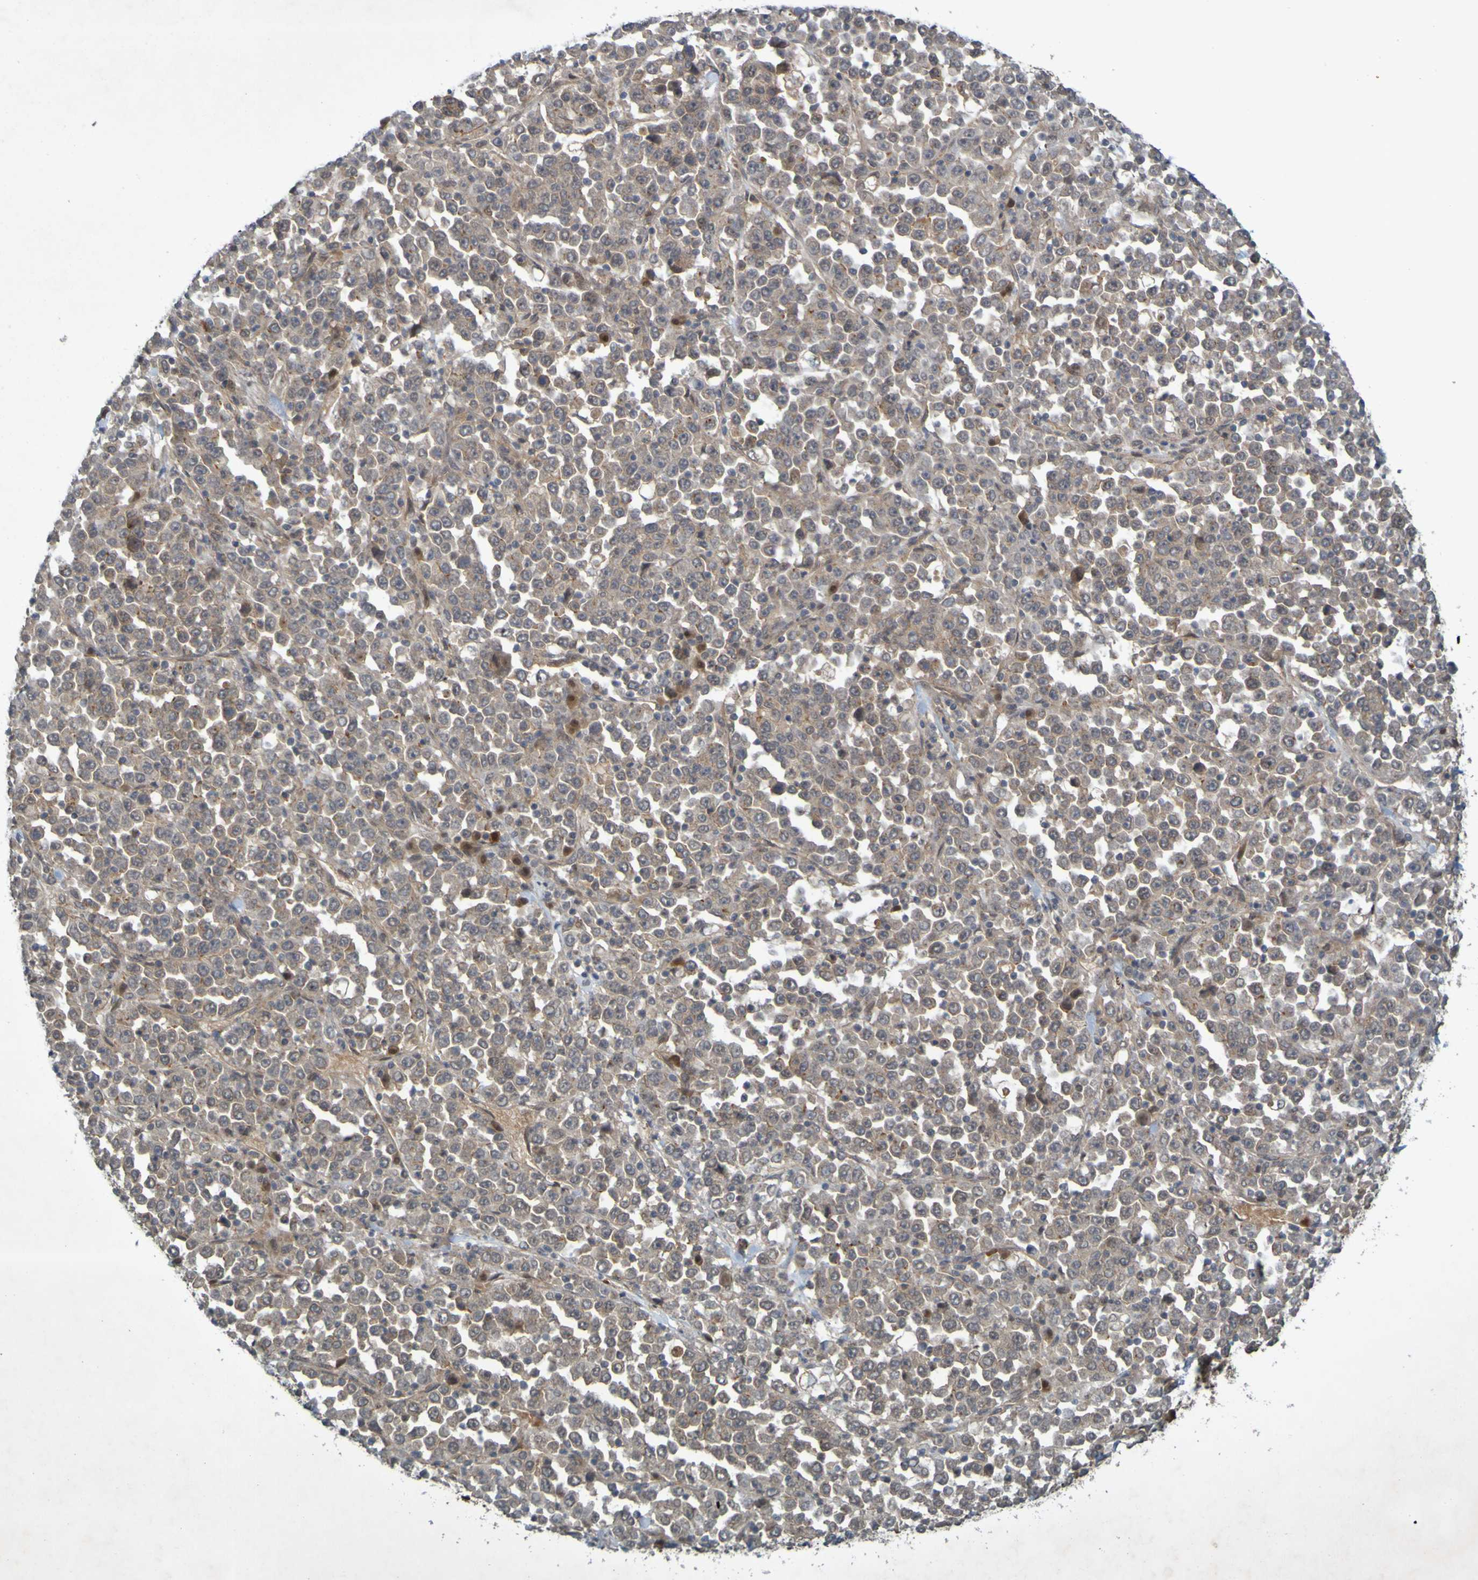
{"staining": {"intensity": "moderate", "quantity": "<25%", "location": "cytoplasmic/membranous"}, "tissue": "stomach cancer", "cell_type": "Tumor cells", "image_type": "cancer", "snomed": [{"axis": "morphology", "description": "Normal tissue, NOS"}, {"axis": "morphology", "description": "Adenocarcinoma, NOS"}, {"axis": "topography", "description": "Stomach, upper"}, {"axis": "topography", "description": "Stomach"}], "caption": "IHC histopathology image of stomach cancer stained for a protein (brown), which displays low levels of moderate cytoplasmic/membranous expression in approximately <25% of tumor cells.", "gene": "ARHGEF11", "patient": {"sex": "male", "age": 59}}